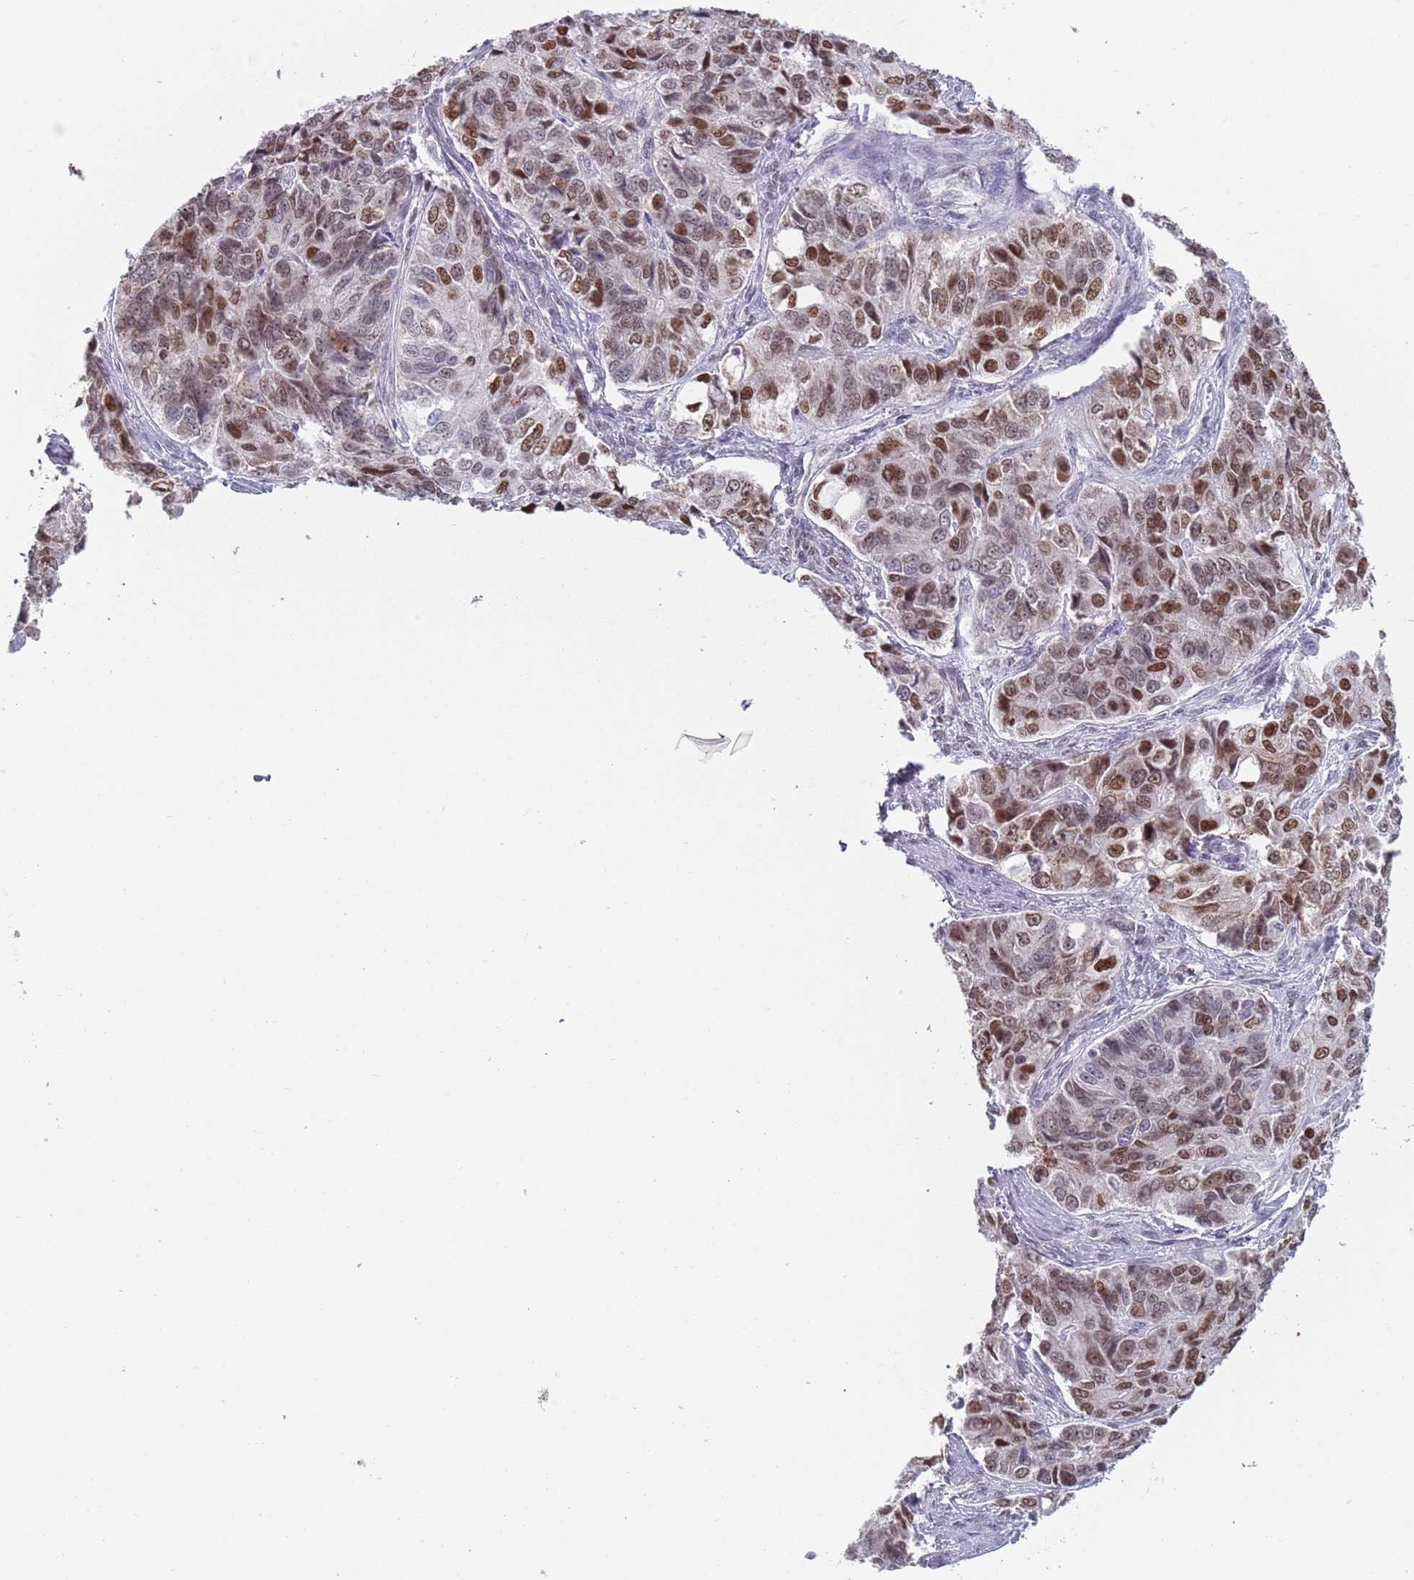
{"staining": {"intensity": "moderate", "quantity": ">75%", "location": "nuclear"}, "tissue": "ovarian cancer", "cell_type": "Tumor cells", "image_type": "cancer", "snomed": [{"axis": "morphology", "description": "Carcinoma, endometroid"}, {"axis": "topography", "description": "Ovary"}], "caption": "Approximately >75% of tumor cells in human endometroid carcinoma (ovarian) exhibit moderate nuclear protein positivity as visualized by brown immunohistochemical staining.", "gene": "MFSD12", "patient": {"sex": "female", "age": 51}}